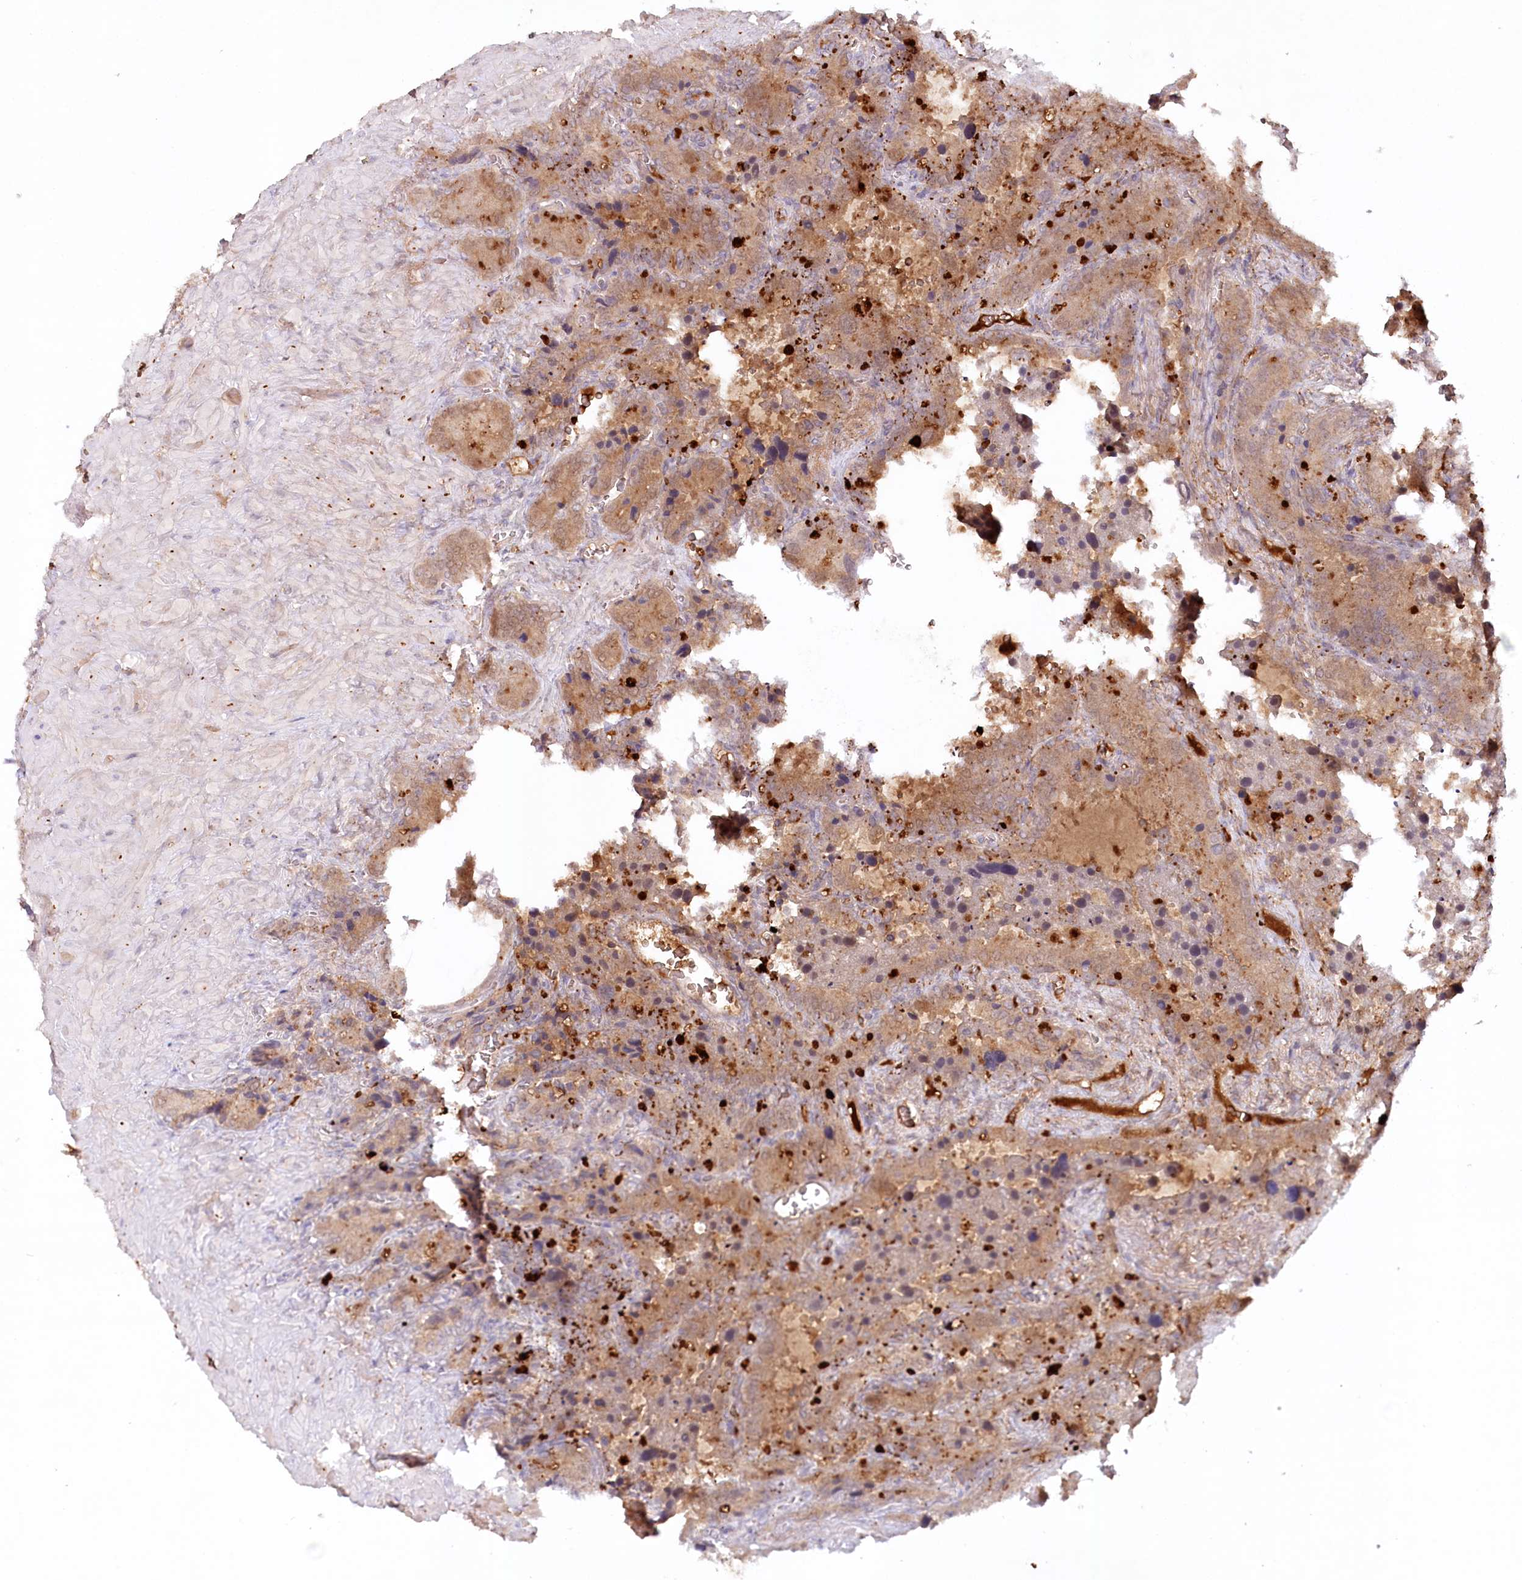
{"staining": {"intensity": "moderate", "quantity": ">75%", "location": "cytoplasmic/membranous"}, "tissue": "seminal vesicle", "cell_type": "Glandular cells", "image_type": "normal", "snomed": [{"axis": "morphology", "description": "Normal tissue, NOS"}, {"axis": "topography", "description": "Seminal veicle"}], "caption": "Benign seminal vesicle was stained to show a protein in brown. There is medium levels of moderate cytoplasmic/membranous positivity in about >75% of glandular cells.", "gene": "PSAPL1", "patient": {"sex": "male", "age": 62}}